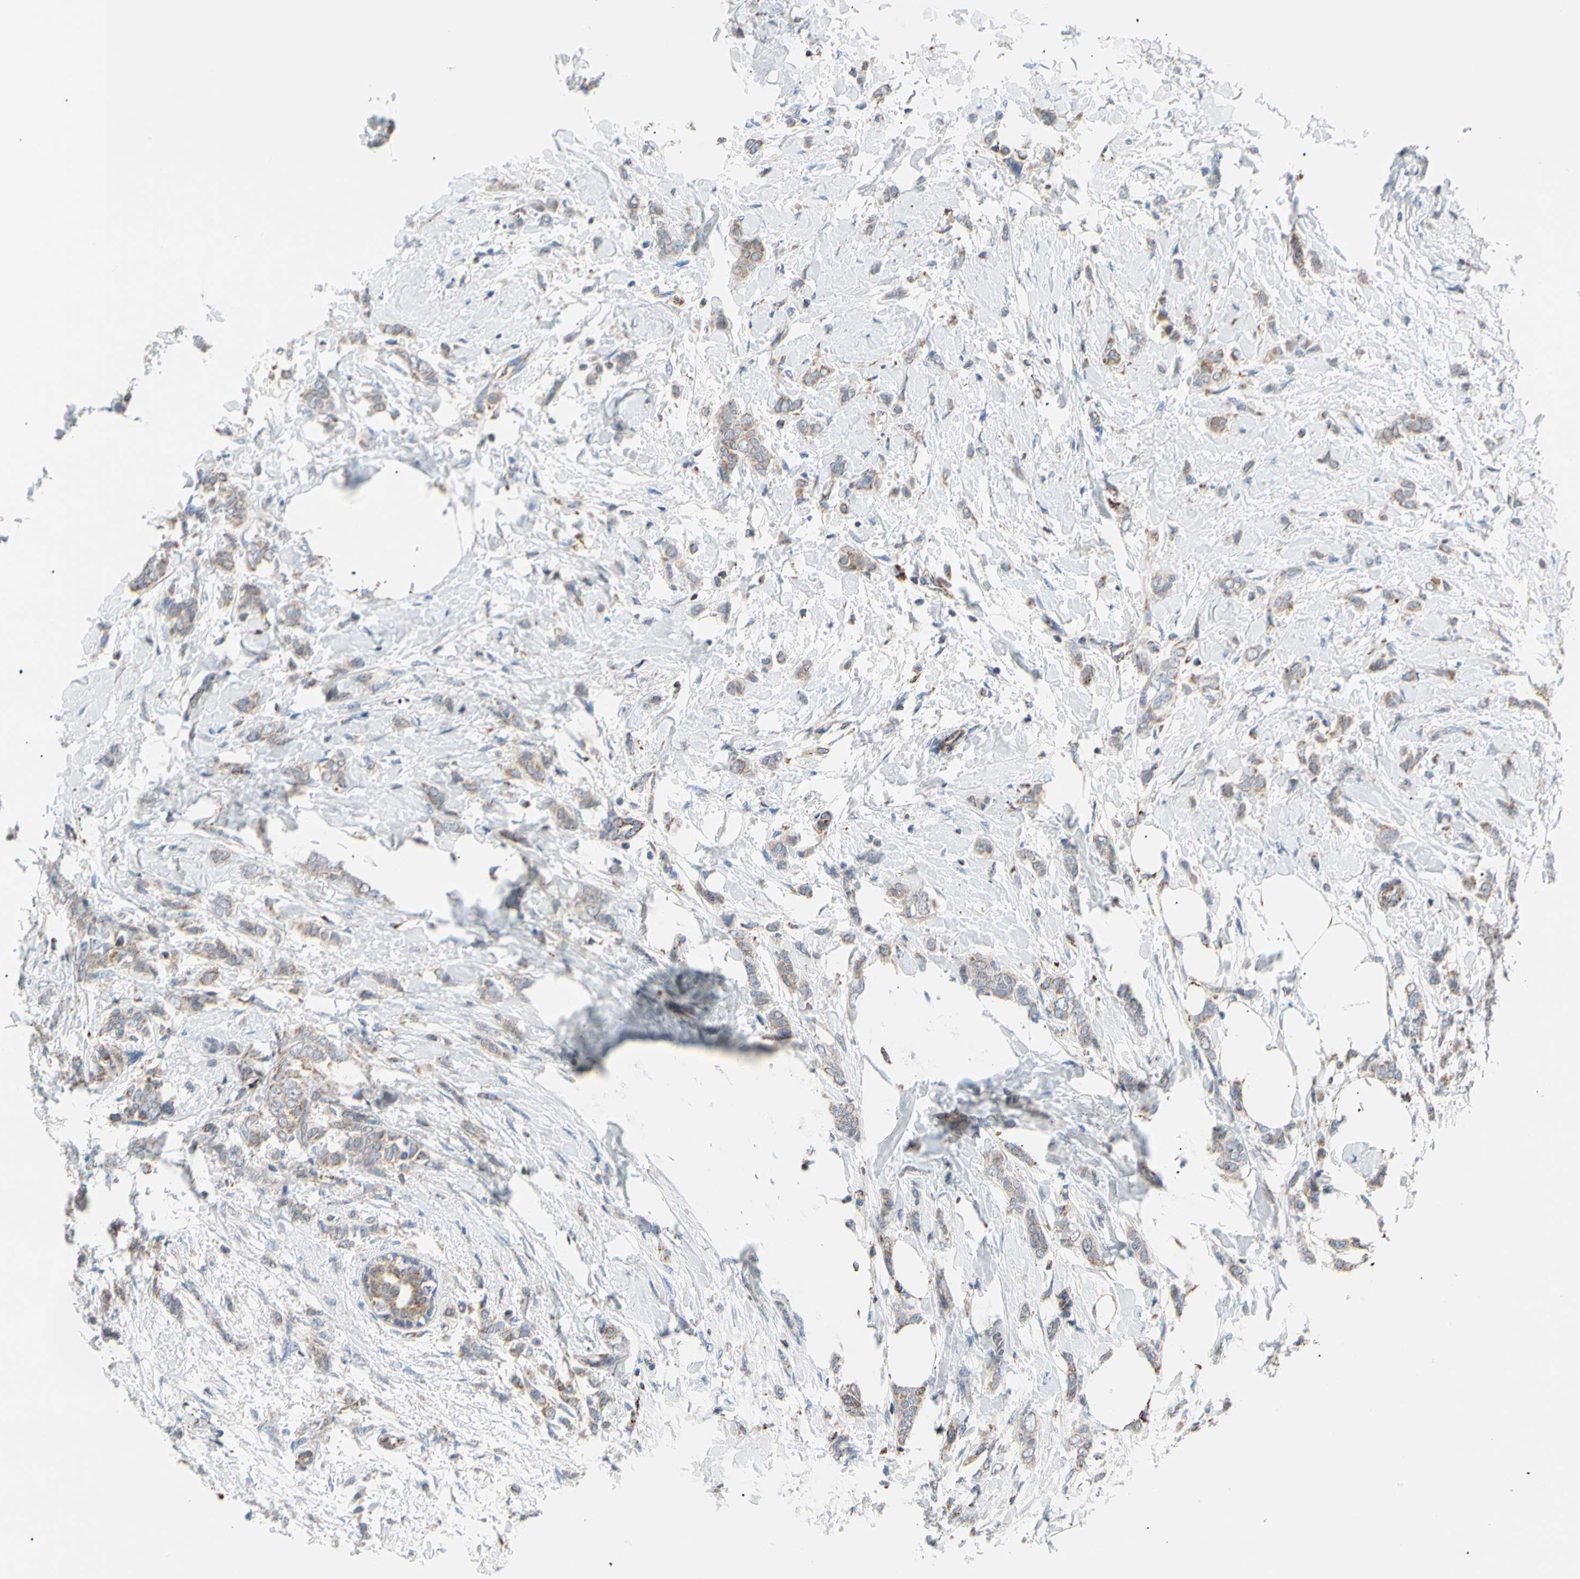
{"staining": {"intensity": "moderate", "quantity": ">75%", "location": "cytoplasmic/membranous"}, "tissue": "breast cancer", "cell_type": "Tumor cells", "image_type": "cancer", "snomed": [{"axis": "morphology", "description": "Lobular carcinoma, in situ"}, {"axis": "morphology", "description": "Lobular carcinoma"}, {"axis": "topography", "description": "Breast"}], "caption": "Tumor cells display moderate cytoplasmic/membranous staining in approximately >75% of cells in breast lobular carcinoma in situ.", "gene": "ACAT1", "patient": {"sex": "female", "age": 41}}